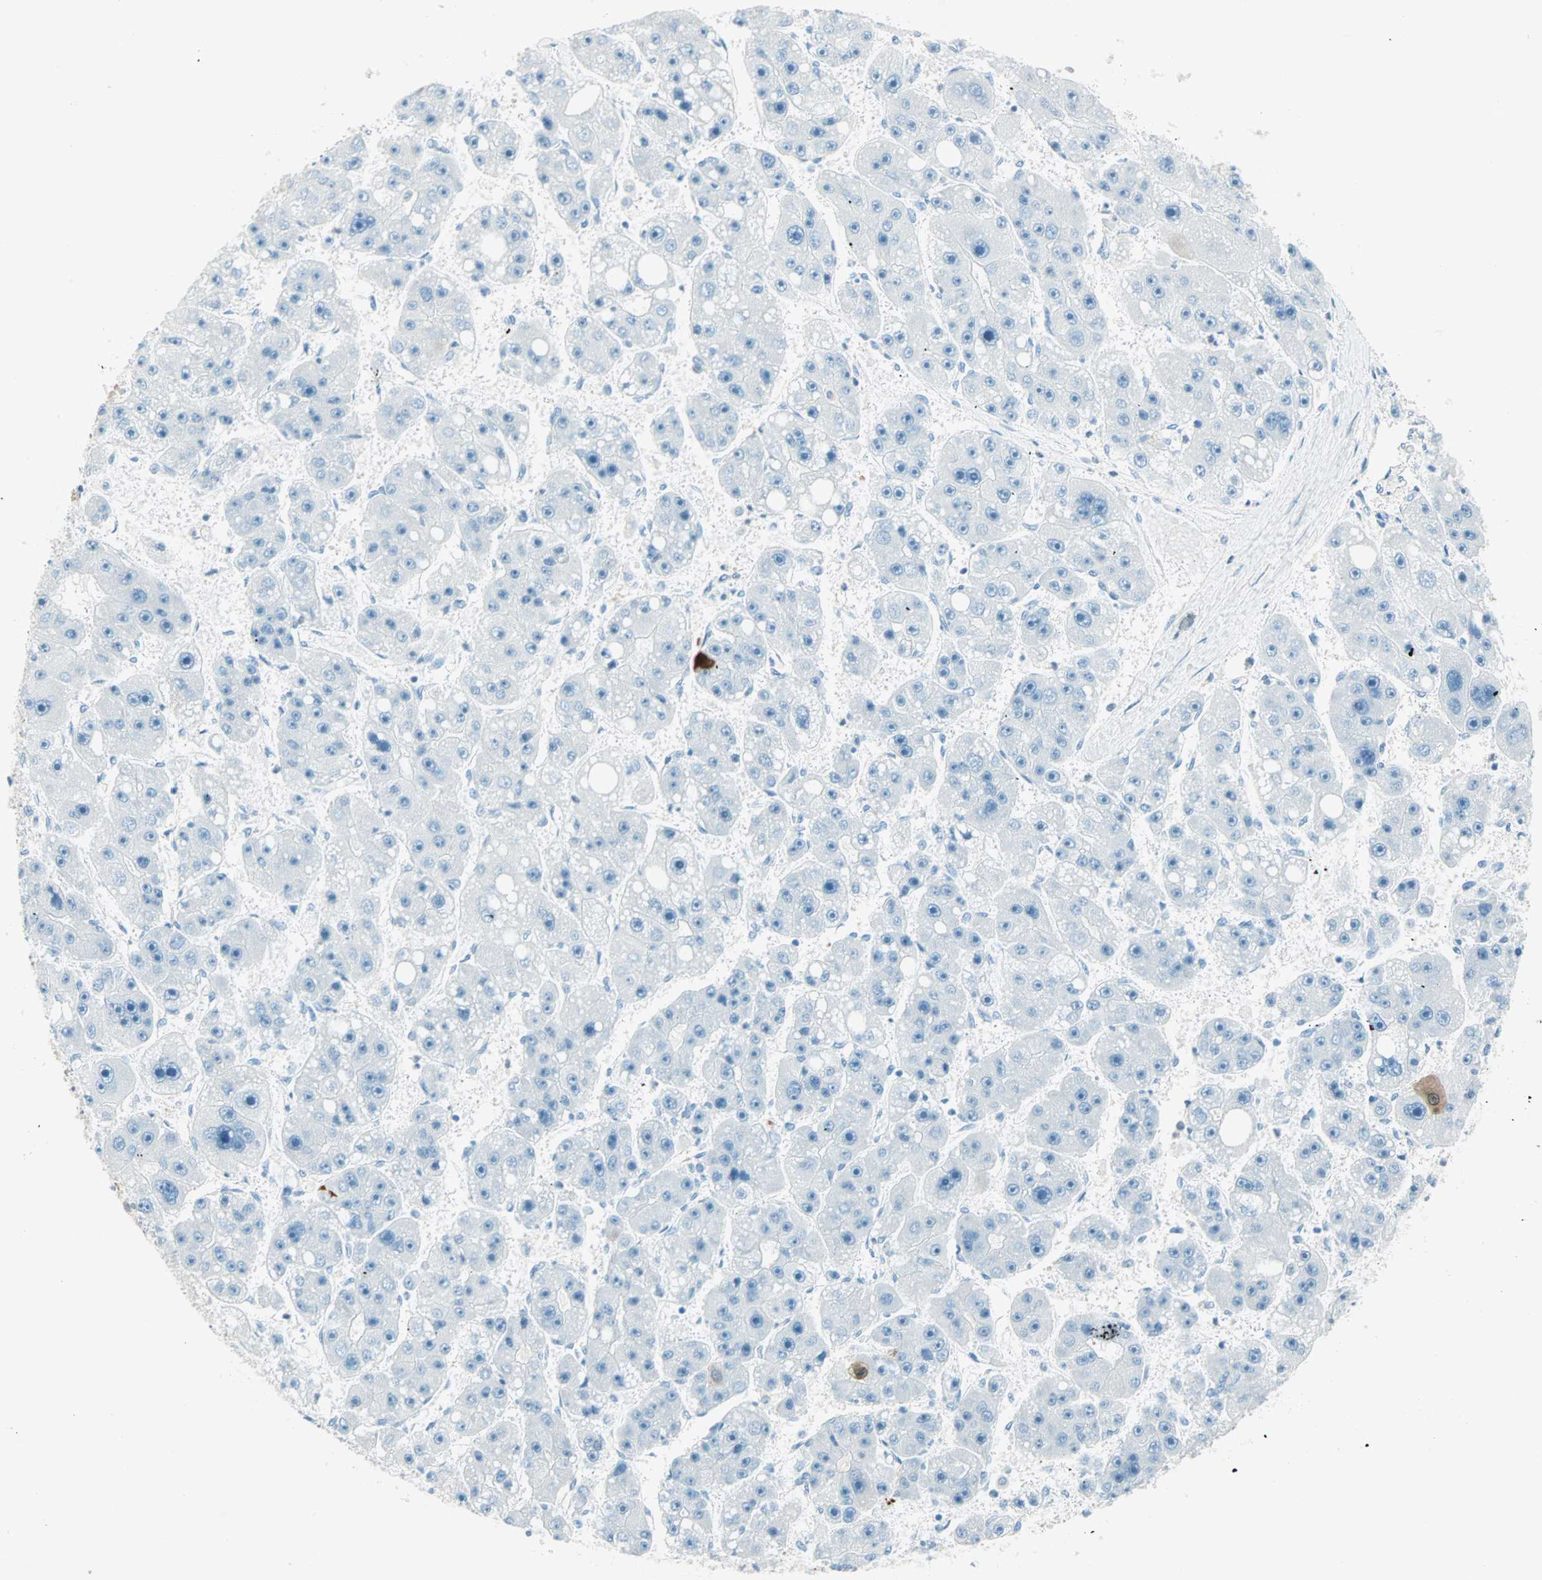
{"staining": {"intensity": "negative", "quantity": "none", "location": "none"}, "tissue": "liver cancer", "cell_type": "Tumor cells", "image_type": "cancer", "snomed": [{"axis": "morphology", "description": "Carcinoma, Hepatocellular, NOS"}, {"axis": "topography", "description": "Liver"}], "caption": "This is a histopathology image of immunohistochemistry staining of hepatocellular carcinoma (liver), which shows no positivity in tumor cells. The staining was performed using DAB (3,3'-diaminobenzidine) to visualize the protein expression in brown, while the nuclei were stained in blue with hematoxylin (Magnification: 20x).", "gene": "S100A1", "patient": {"sex": "female", "age": 61}}